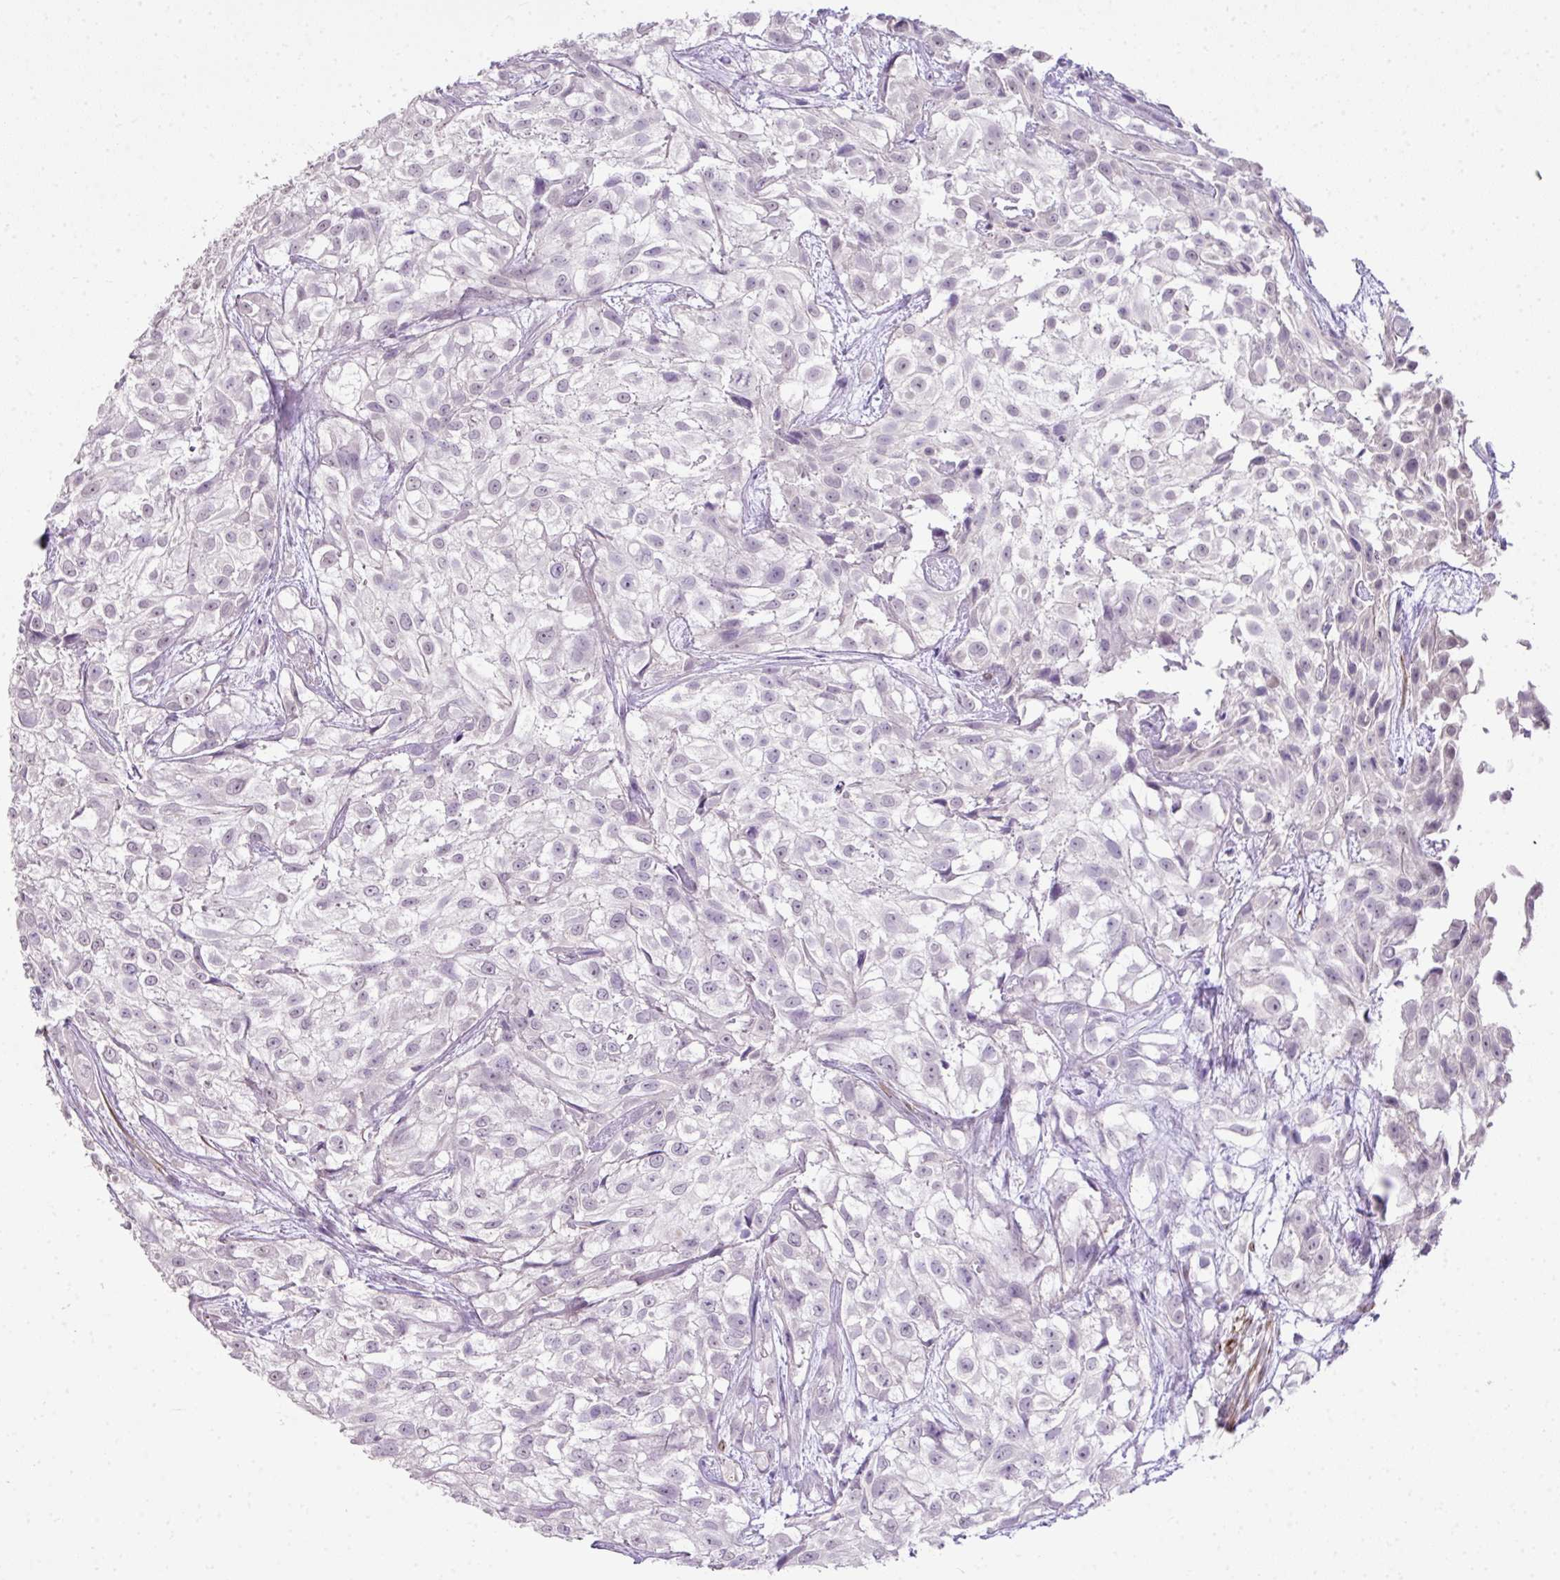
{"staining": {"intensity": "negative", "quantity": "none", "location": "none"}, "tissue": "urothelial cancer", "cell_type": "Tumor cells", "image_type": "cancer", "snomed": [{"axis": "morphology", "description": "Urothelial carcinoma, High grade"}, {"axis": "topography", "description": "Urinary bladder"}], "caption": "DAB (3,3'-diaminobenzidine) immunohistochemical staining of urothelial carcinoma (high-grade) shows no significant positivity in tumor cells.", "gene": "DIP2A", "patient": {"sex": "male", "age": 56}}